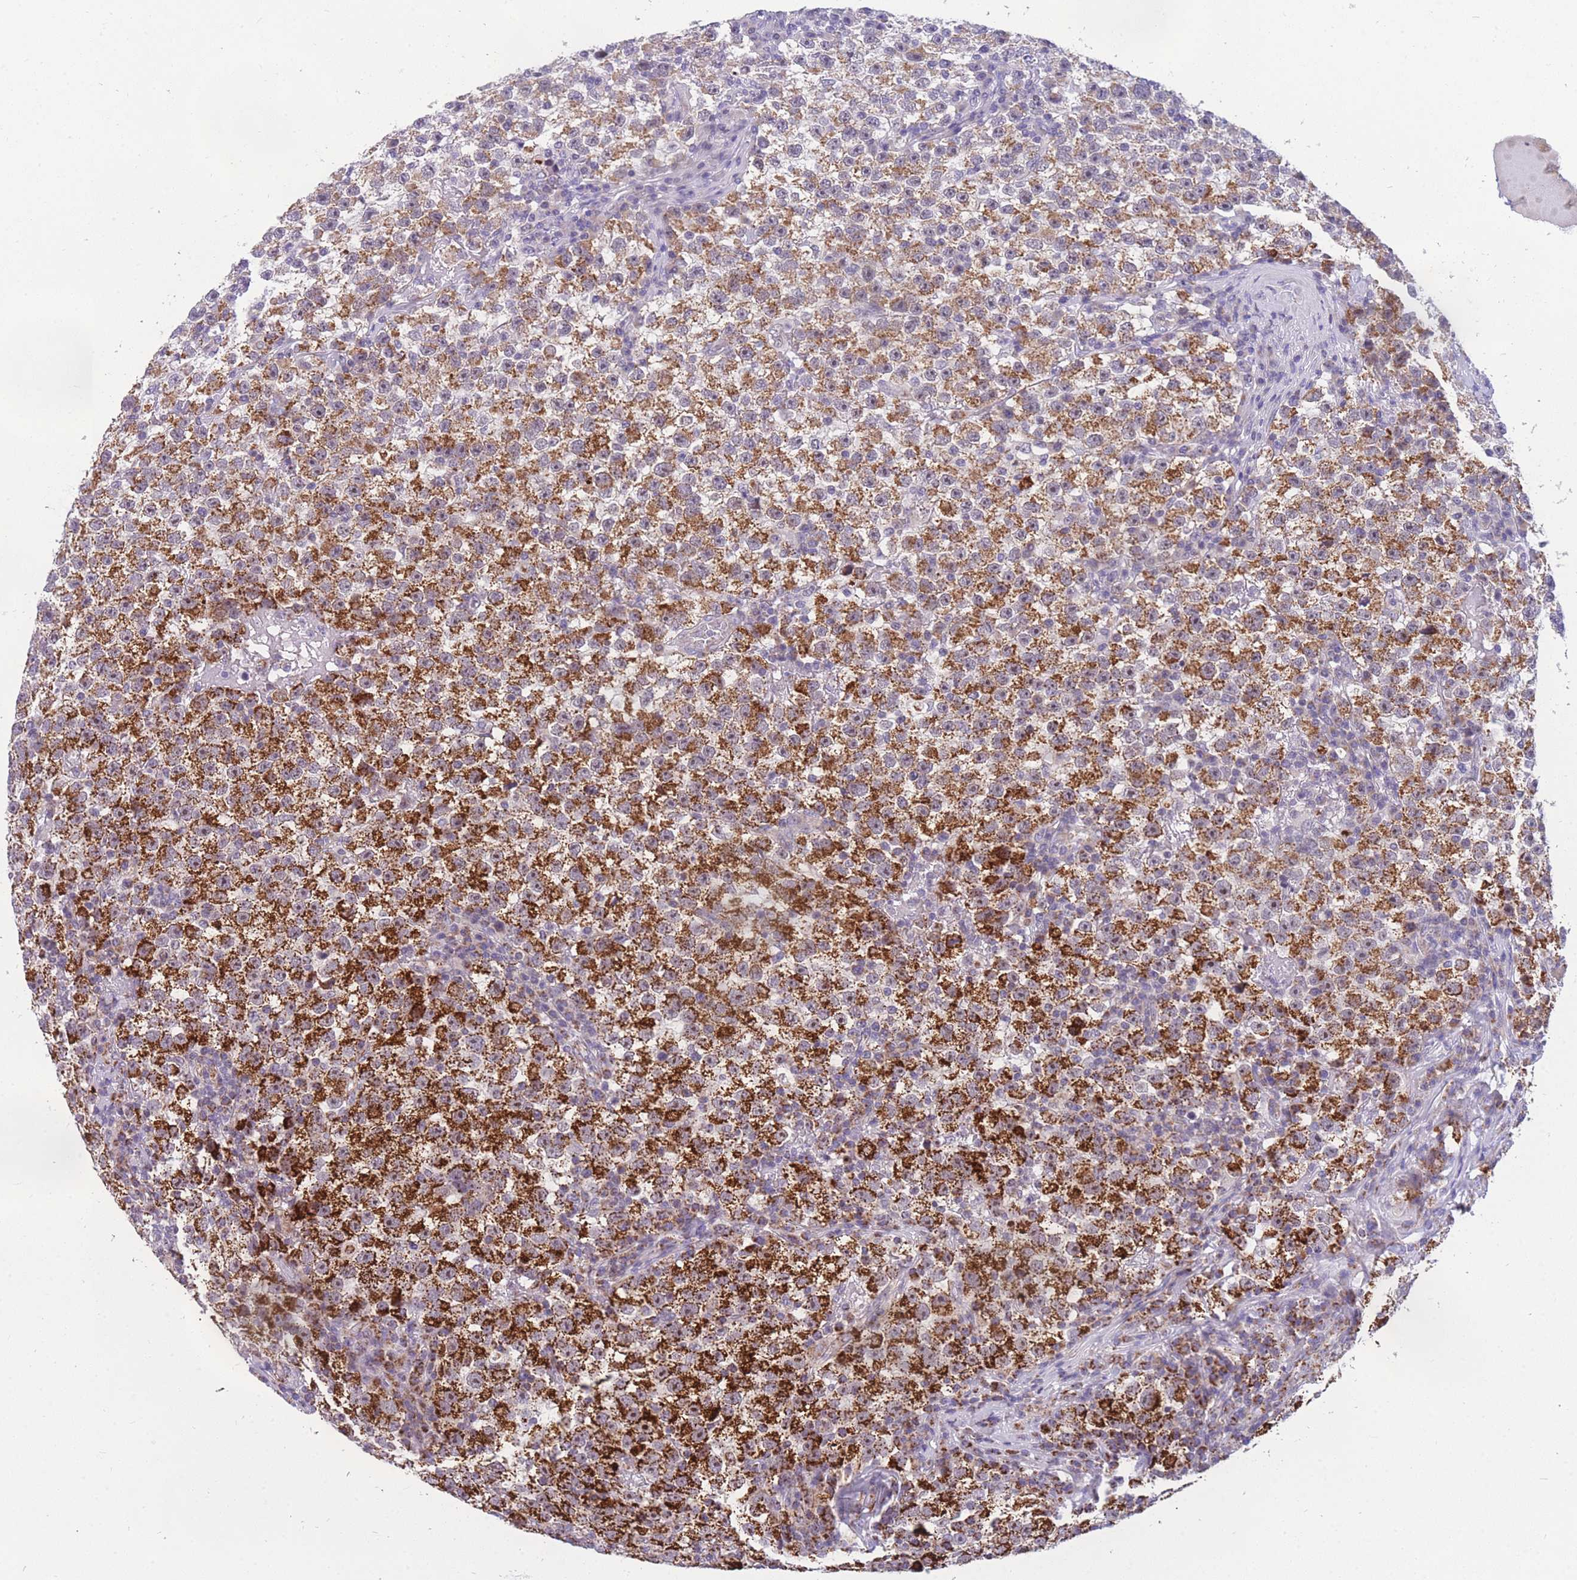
{"staining": {"intensity": "strong", "quantity": "25%-75%", "location": "cytoplasmic/membranous"}, "tissue": "testis cancer", "cell_type": "Tumor cells", "image_type": "cancer", "snomed": [{"axis": "morphology", "description": "Seminoma, NOS"}, {"axis": "topography", "description": "Testis"}], "caption": "Protein expression analysis of seminoma (testis) reveals strong cytoplasmic/membranous positivity in about 25%-75% of tumor cells. (DAB (3,3'-diaminobenzidine) IHC, brown staining for protein, blue staining for nuclei).", "gene": "DDX49", "patient": {"sex": "male", "age": 22}}